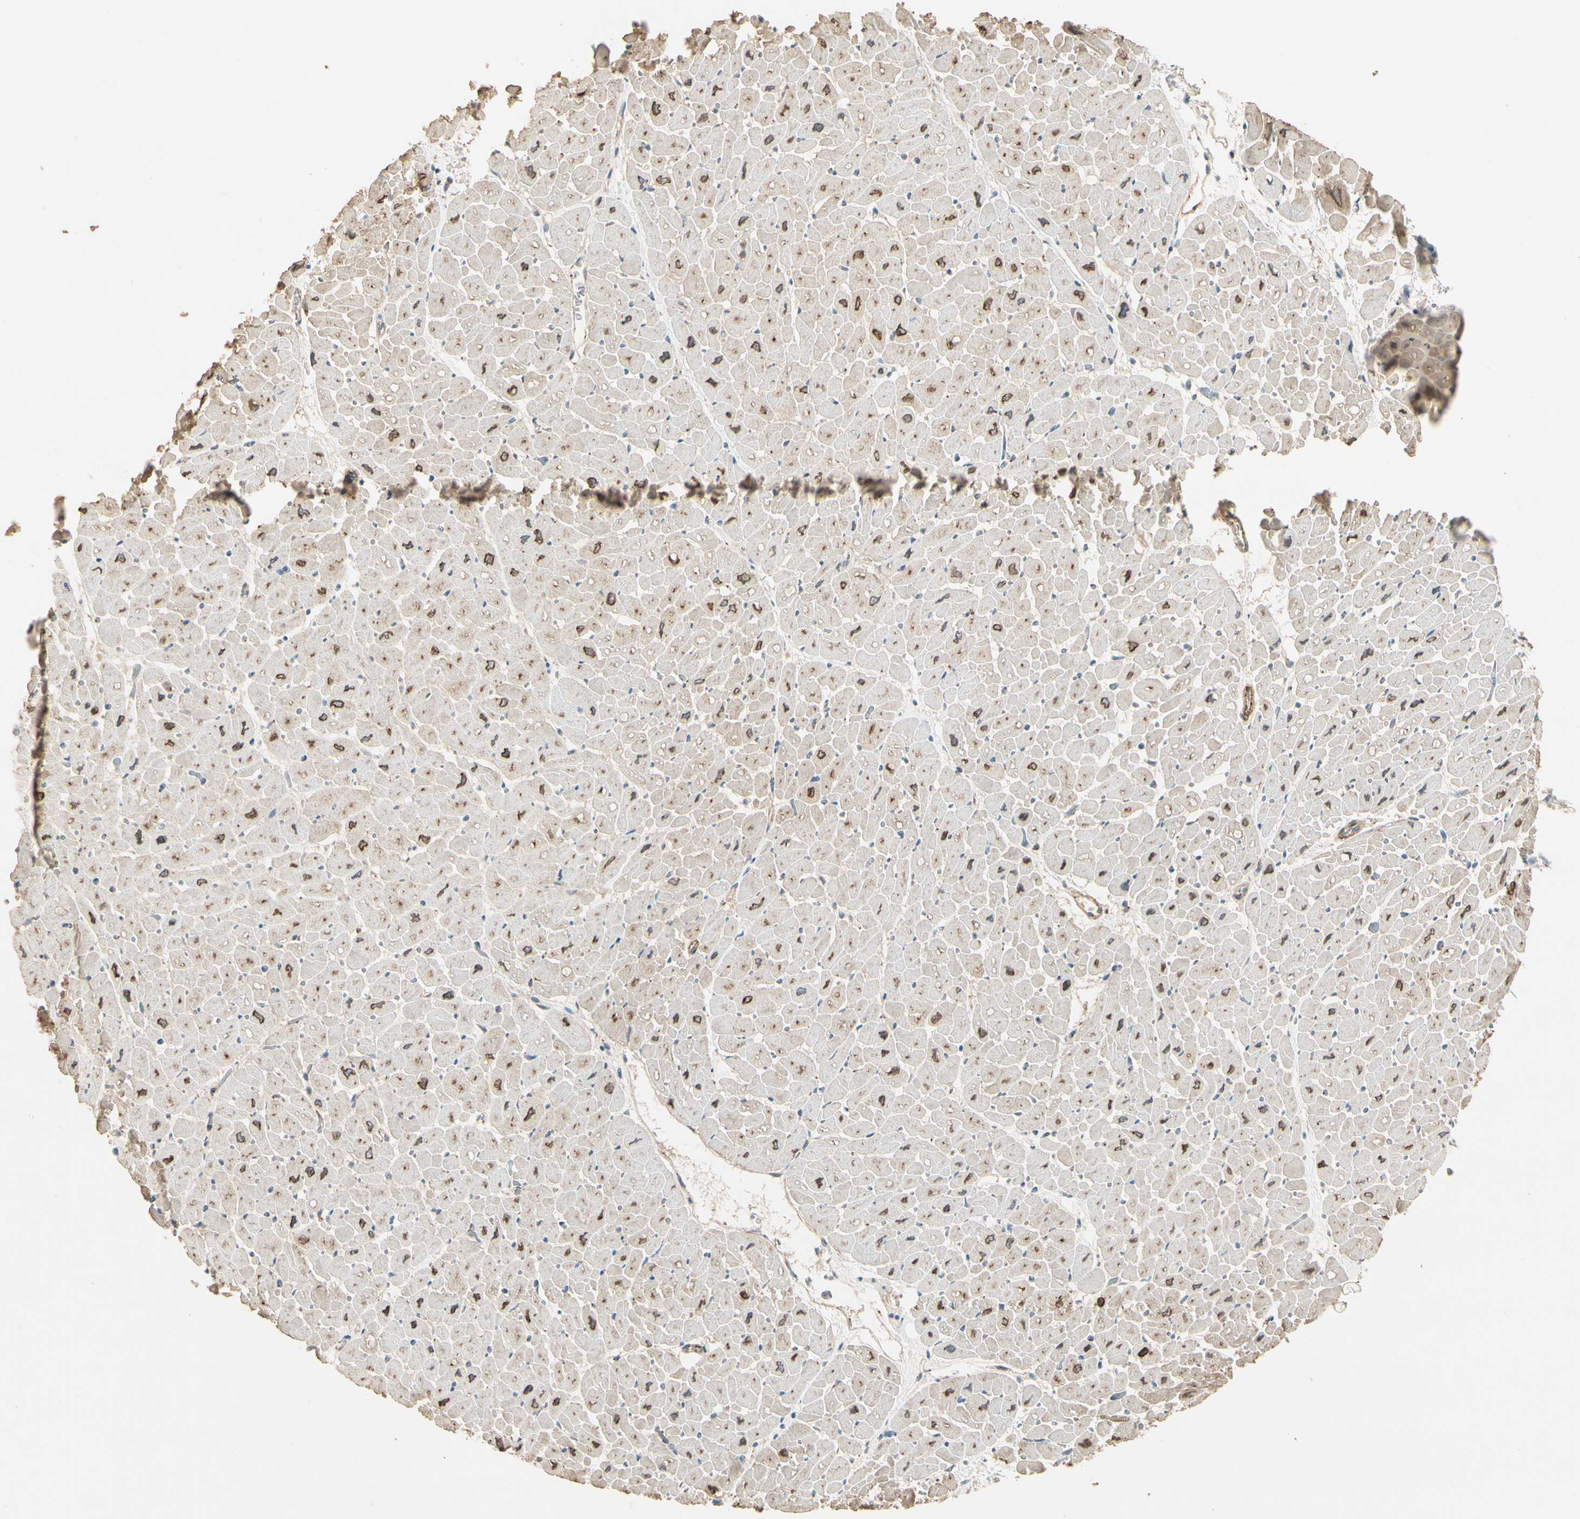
{"staining": {"intensity": "moderate", "quantity": "25%-75%", "location": "cytoplasmic/membranous"}, "tissue": "heart muscle", "cell_type": "Cardiomyocytes", "image_type": "normal", "snomed": [{"axis": "morphology", "description": "Normal tissue, NOS"}, {"axis": "topography", "description": "Heart"}], "caption": "Immunohistochemistry of unremarkable human heart muscle demonstrates medium levels of moderate cytoplasmic/membranous positivity in about 25%-75% of cardiomyocytes.", "gene": "AKAP9", "patient": {"sex": "male", "age": 45}}